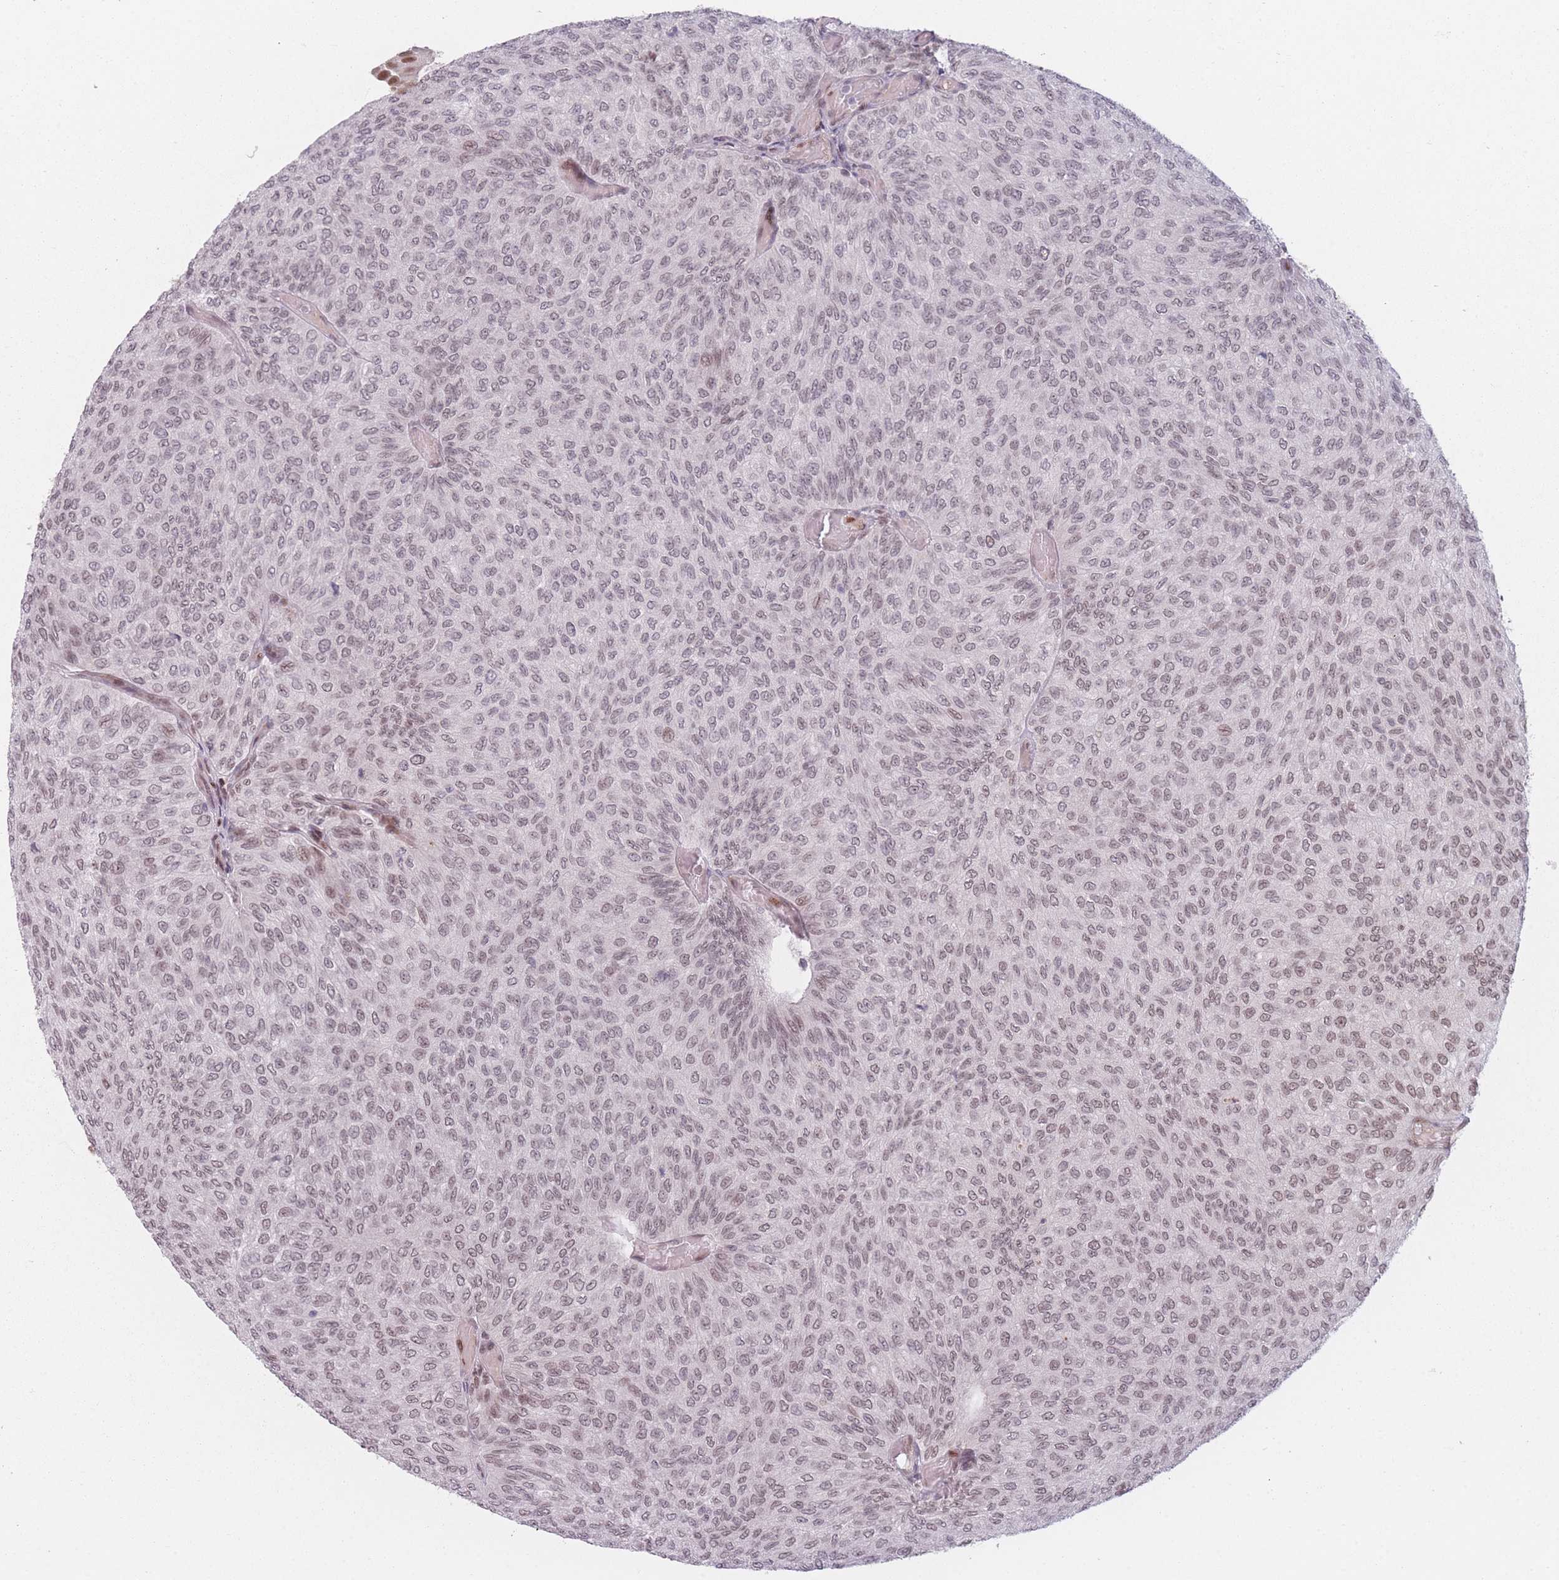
{"staining": {"intensity": "strong", "quantity": "25%-75%", "location": "nuclear"}, "tissue": "urothelial cancer", "cell_type": "Tumor cells", "image_type": "cancer", "snomed": [{"axis": "morphology", "description": "Urothelial carcinoma, Low grade"}, {"axis": "topography", "description": "Urinary bladder"}], "caption": "A micrograph showing strong nuclear staining in approximately 25%-75% of tumor cells in urothelial carcinoma (low-grade), as visualized by brown immunohistochemical staining.", "gene": "SUPT6H", "patient": {"sex": "male", "age": 78}}